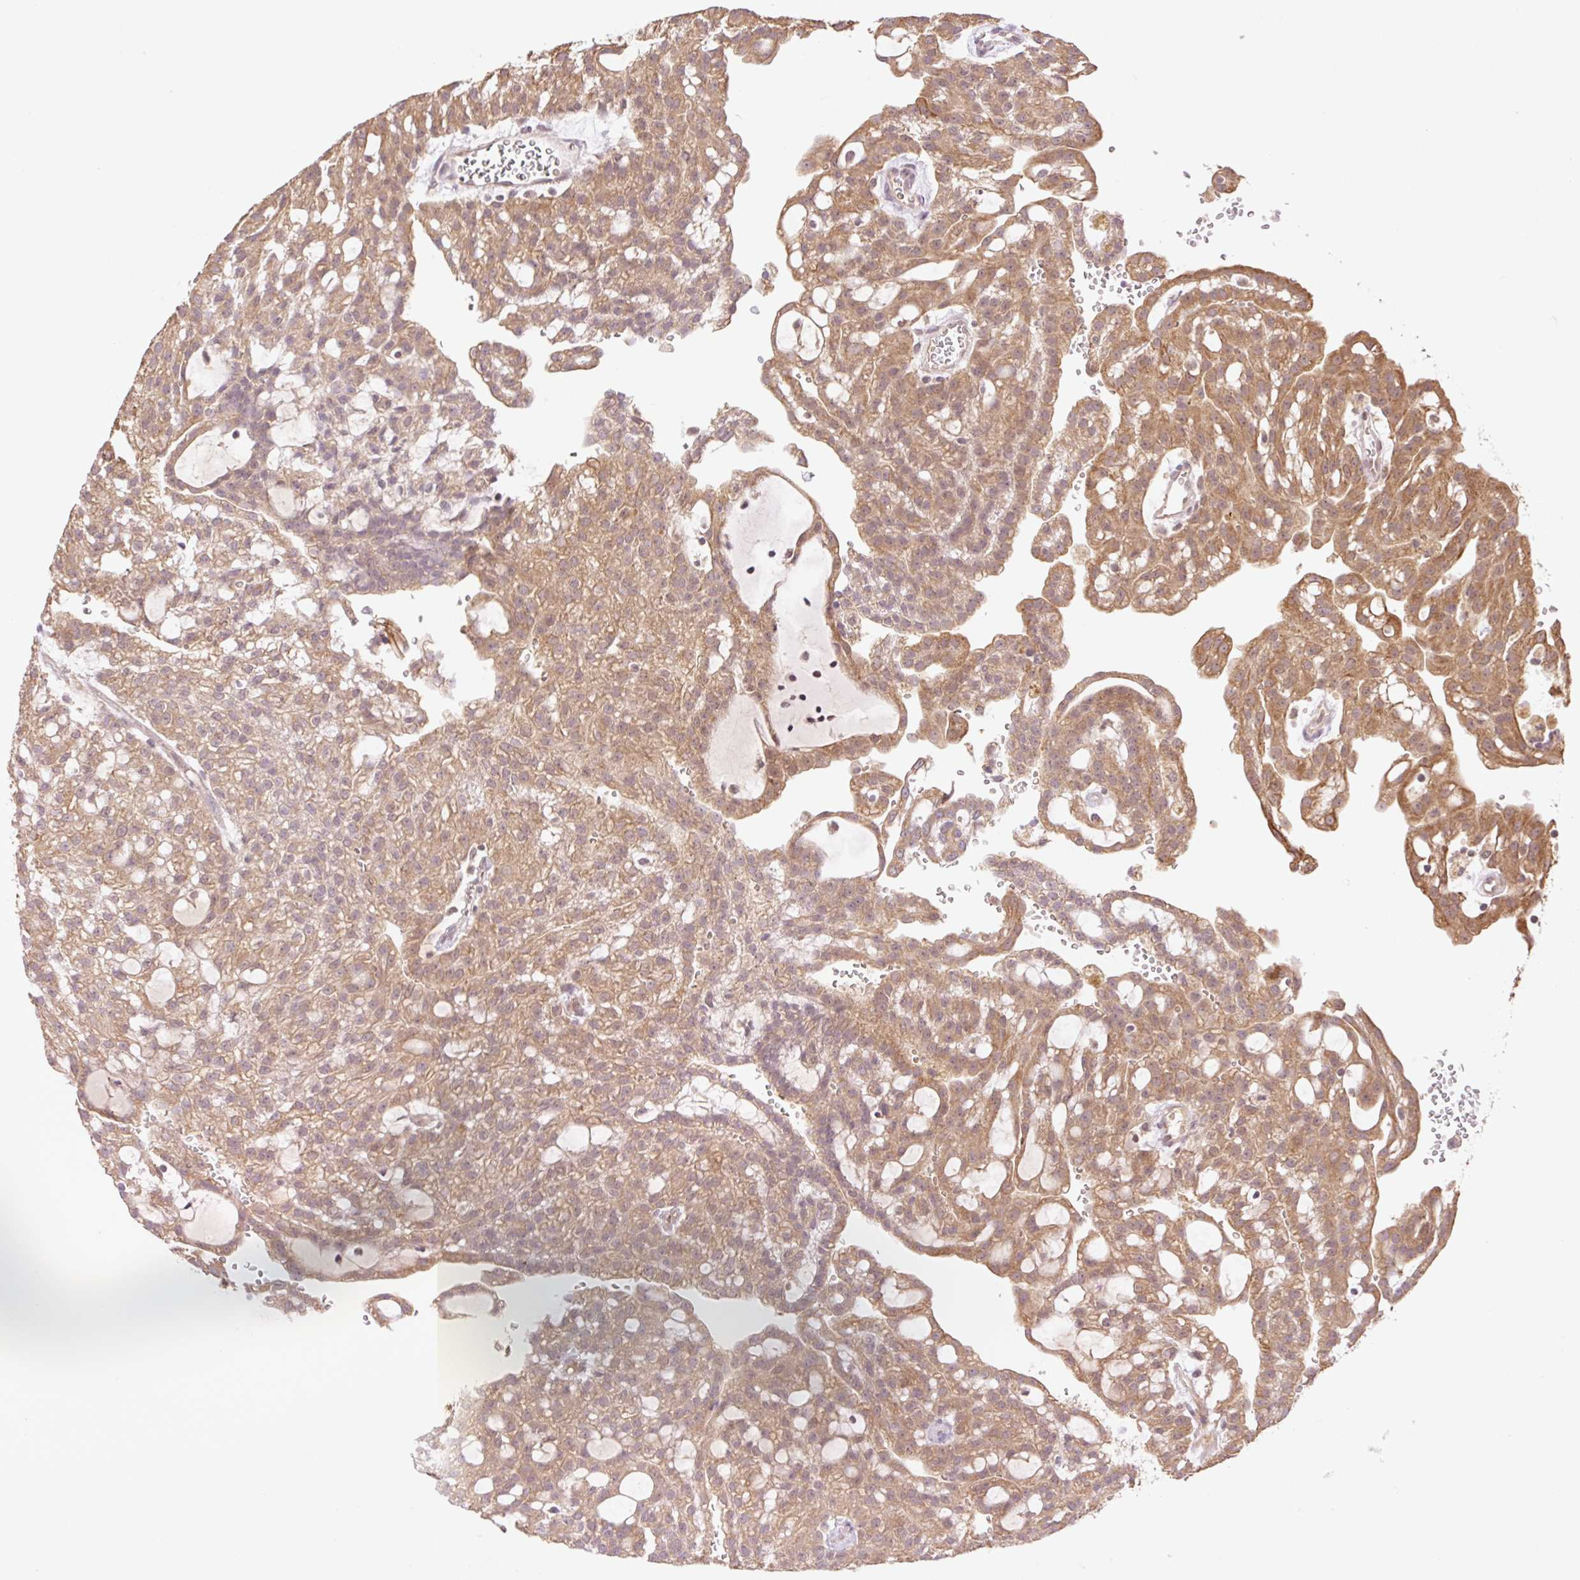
{"staining": {"intensity": "moderate", "quantity": ">75%", "location": "cytoplasmic/membranous"}, "tissue": "renal cancer", "cell_type": "Tumor cells", "image_type": "cancer", "snomed": [{"axis": "morphology", "description": "Adenocarcinoma, NOS"}, {"axis": "topography", "description": "Kidney"}], "caption": "A high-resolution micrograph shows immunohistochemistry (IHC) staining of adenocarcinoma (renal), which displays moderate cytoplasmic/membranous positivity in approximately >75% of tumor cells.", "gene": "YJU2B", "patient": {"sex": "male", "age": 63}}